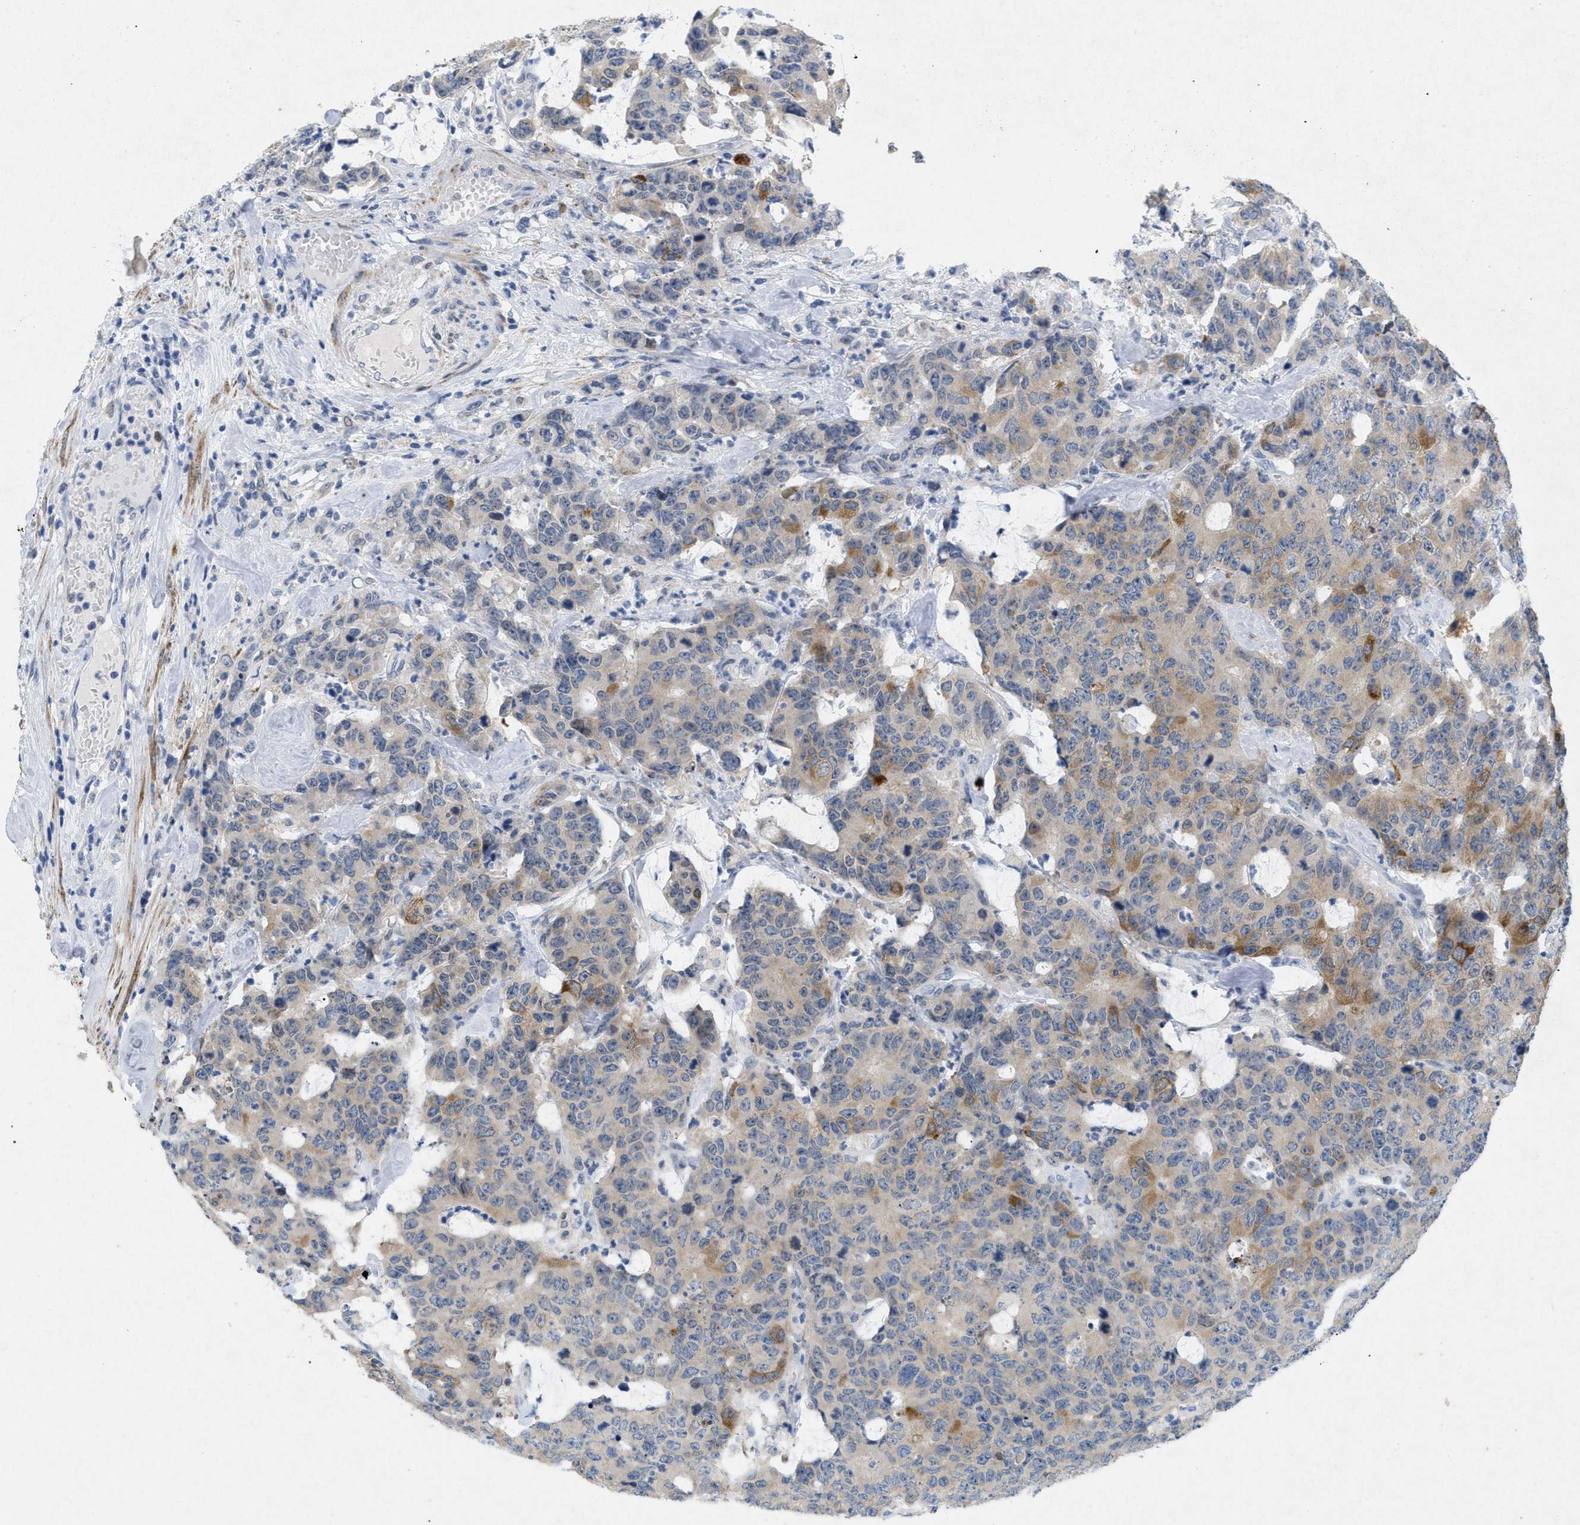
{"staining": {"intensity": "moderate", "quantity": "<25%", "location": "cytoplasmic/membranous"}, "tissue": "colorectal cancer", "cell_type": "Tumor cells", "image_type": "cancer", "snomed": [{"axis": "morphology", "description": "Adenocarcinoma, NOS"}, {"axis": "topography", "description": "Colon"}], "caption": "Protein expression analysis of colorectal adenocarcinoma displays moderate cytoplasmic/membranous expression in approximately <25% of tumor cells.", "gene": "TASOR", "patient": {"sex": "female", "age": 86}}